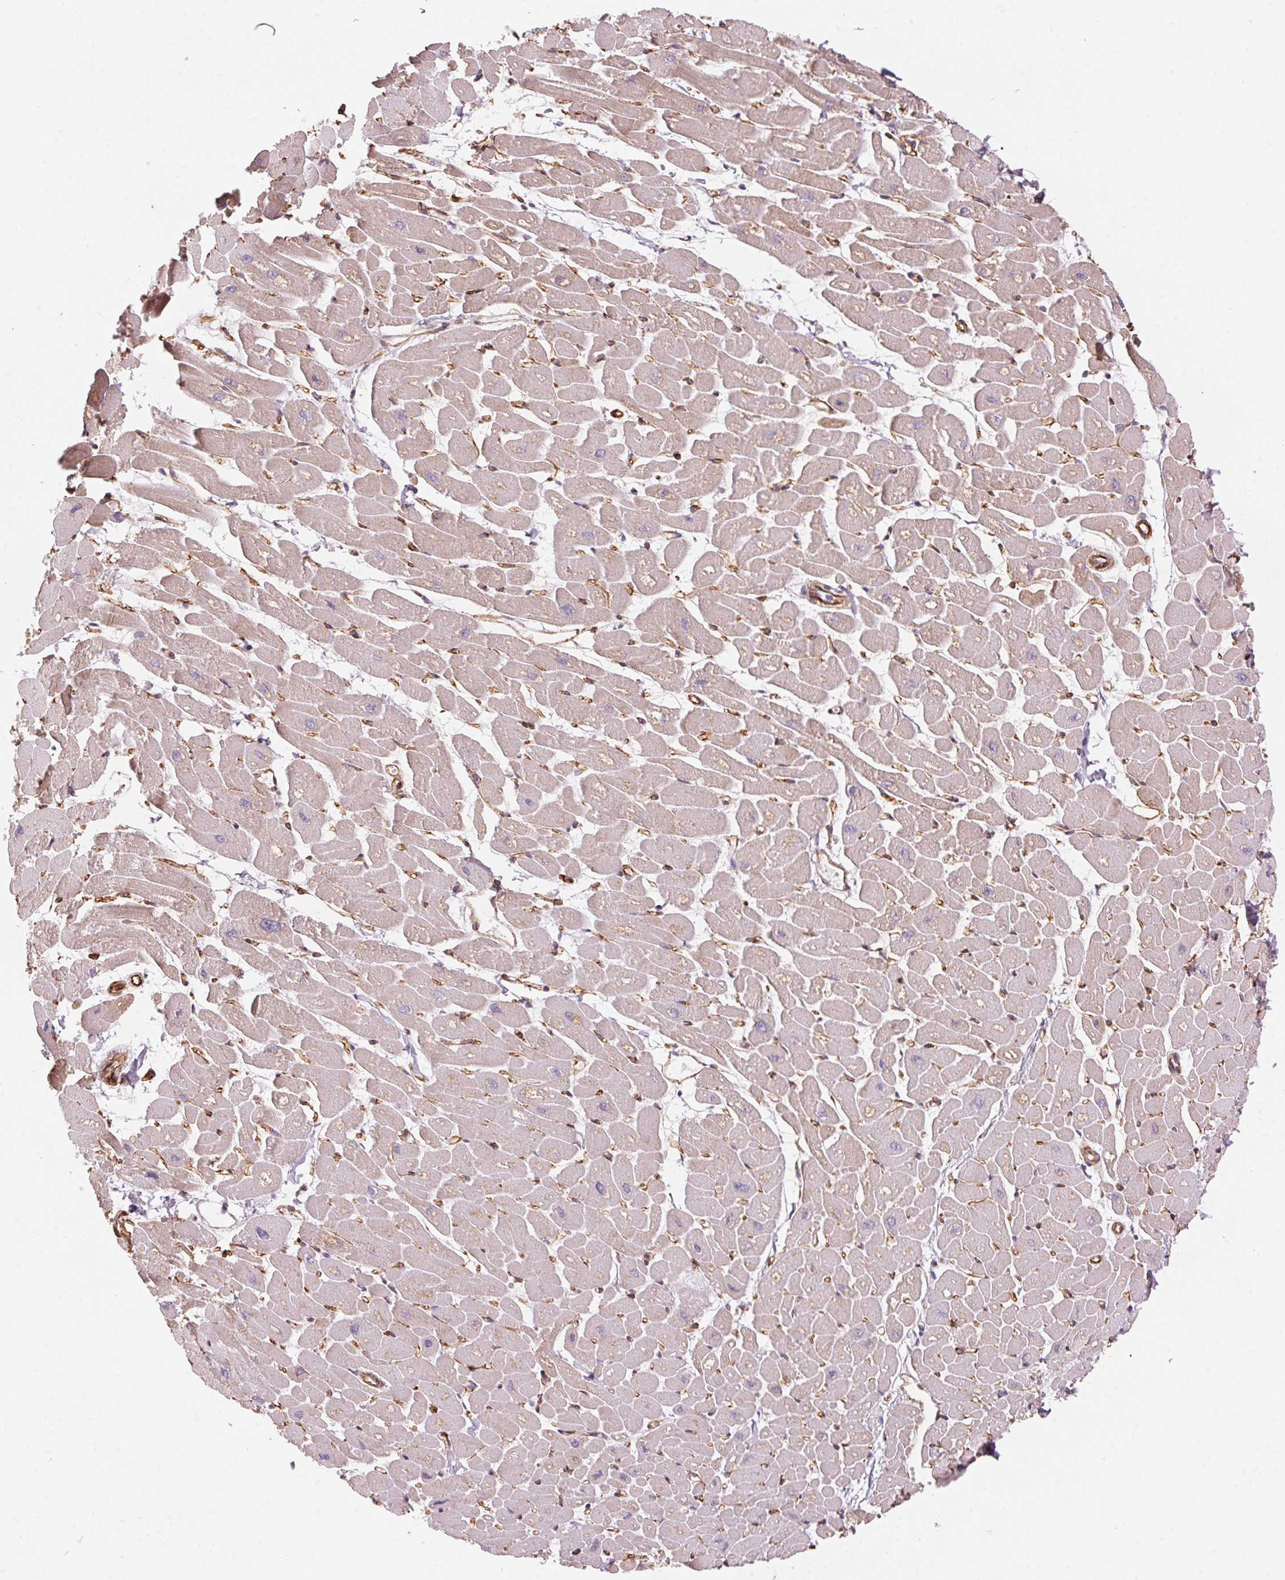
{"staining": {"intensity": "weak", "quantity": "25%-75%", "location": "cytoplasmic/membranous"}, "tissue": "heart muscle", "cell_type": "Cardiomyocytes", "image_type": "normal", "snomed": [{"axis": "morphology", "description": "Normal tissue, NOS"}, {"axis": "topography", "description": "Heart"}], "caption": "Approximately 25%-75% of cardiomyocytes in benign heart muscle reveal weak cytoplasmic/membranous protein expression as visualized by brown immunohistochemical staining.", "gene": "CLPS", "patient": {"sex": "male", "age": 57}}